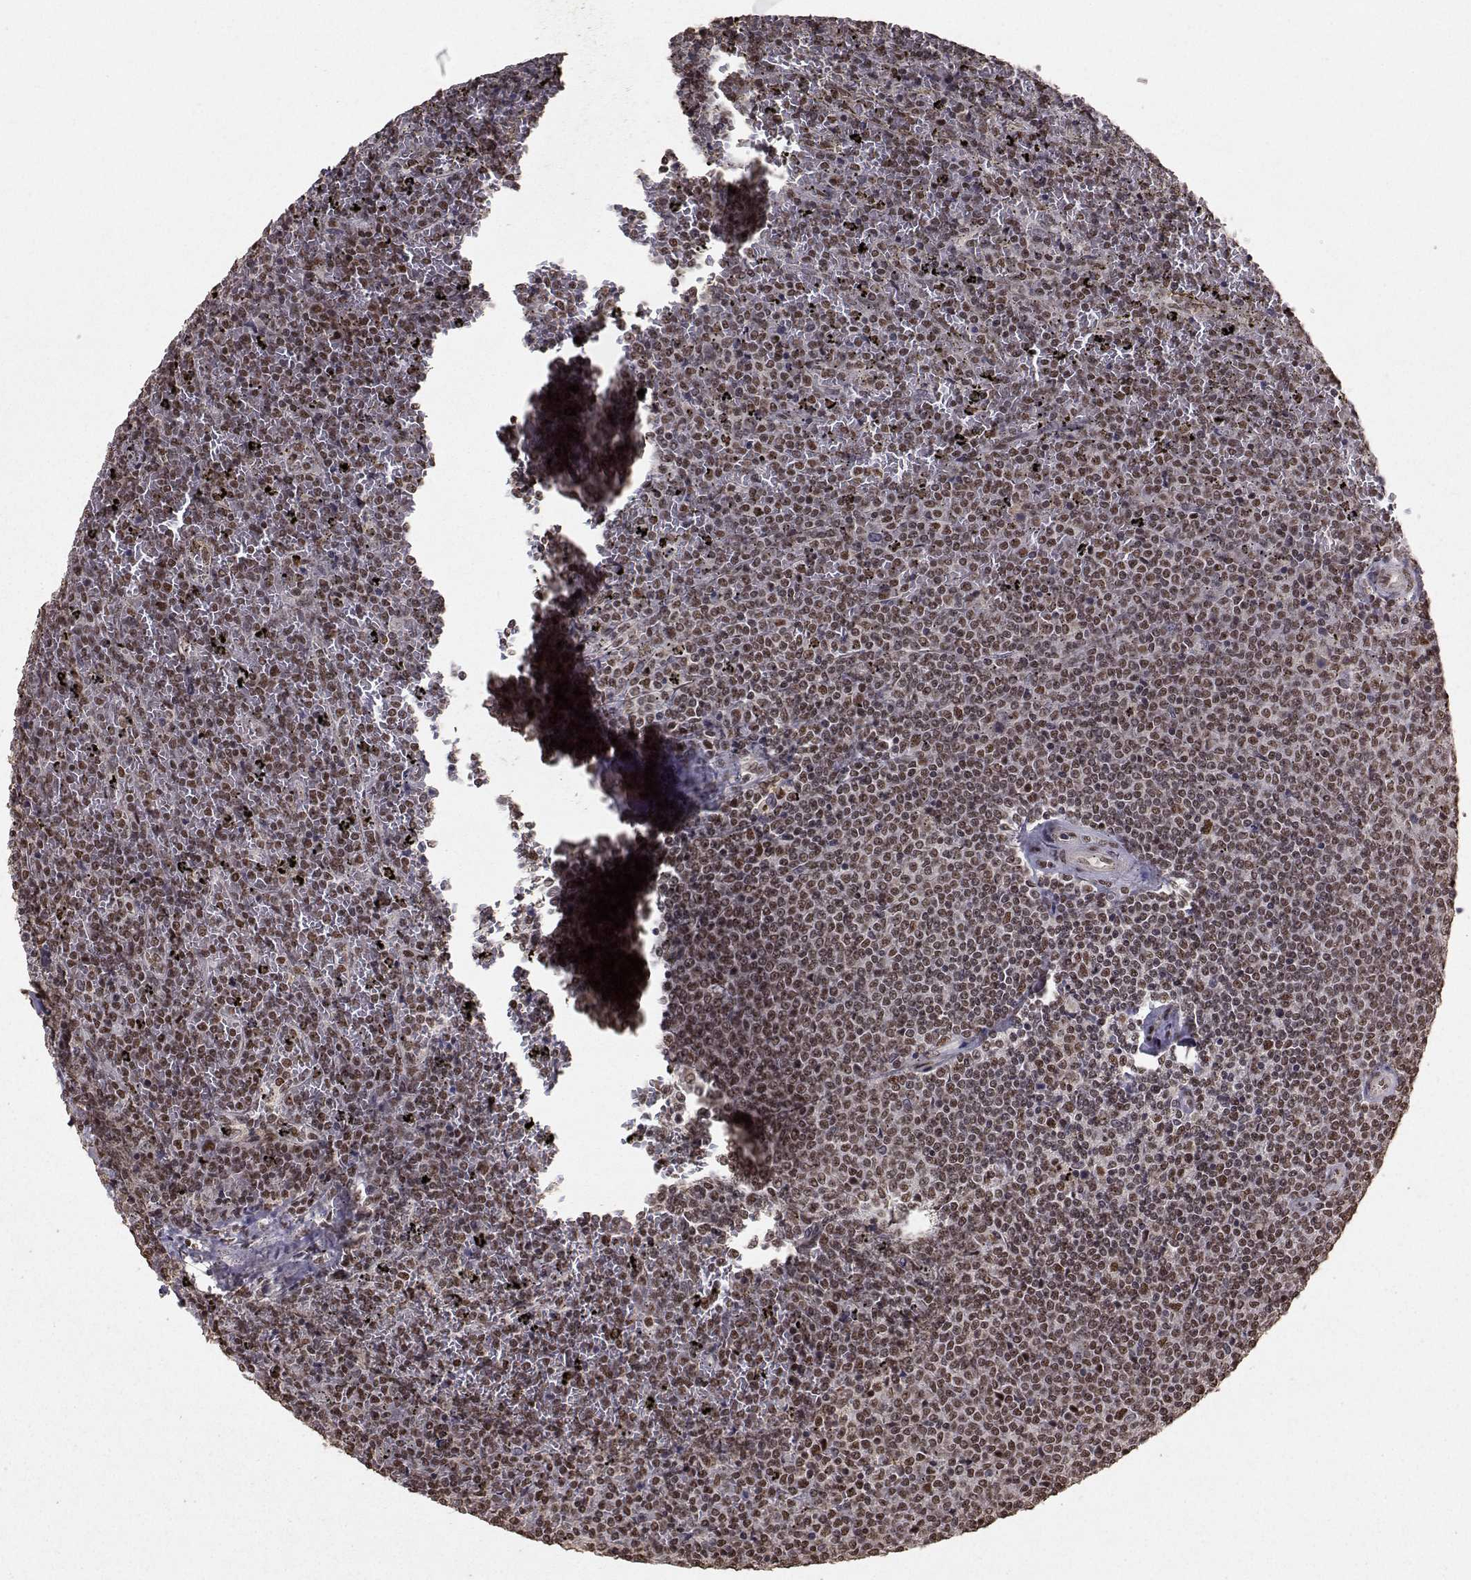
{"staining": {"intensity": "strong", "quantity": "25%-75%", "location": "nuclear"}, "tissue": "lymphoma", "cell_type": "Tumor cells", "image_type": "cancer", "snomed": [{"axis": "morphology", "description": "Malignant lymphoma, non-Hodgkin's type, Low grade"}, {"axis": "topography", "description": "Spleen"}], "caption": "The histopathology image exhibits staining of low-grade malignant lymphoma, non-Hodgkin's type, revealing strong nuclear protein staining (brown color) within tumor cells.", "gene": "SF1", "patient": {"sex": "female", "age": 77}}